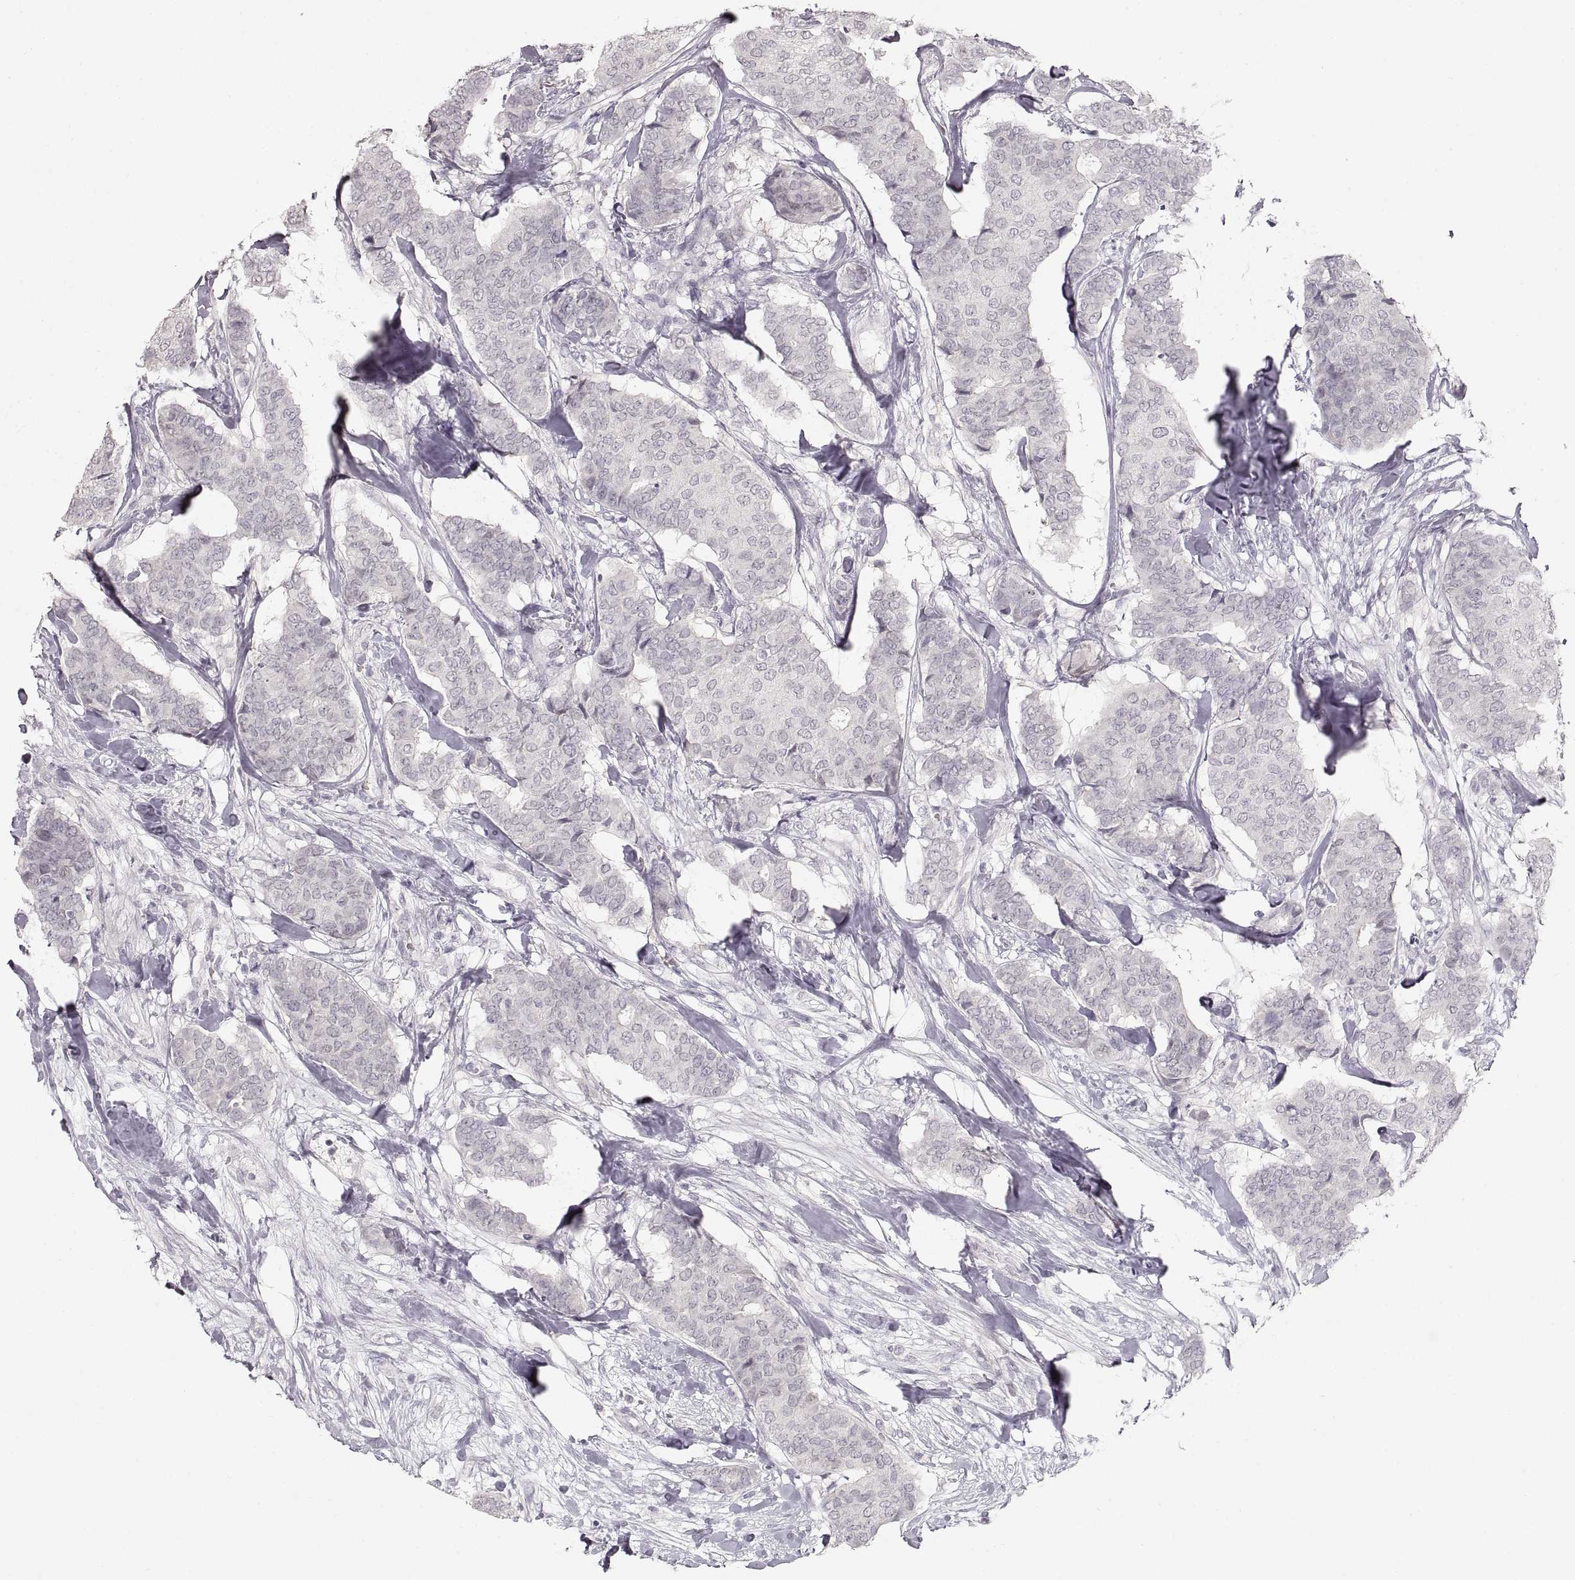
{"staining": {"intensity": "negative", "quantity": "none", "location": "none"}, "tissue": "breast cancer", "cell_type": "Tumor cells", "image_type": "cancer", "snomed": [{"axis": "morphology", "description": "Duct carcinoma"}, {"axis": "topography", "description": "Breast"}], "caption": "Breast cancer (infiltrating ductal carcinoma) was stained to show a protein in brown. There is no significant positivity in tumor cells. (DAB IHC, high magnification).", "gene": "PCSK2", "patient": {"sex": "female", "age": 75}}